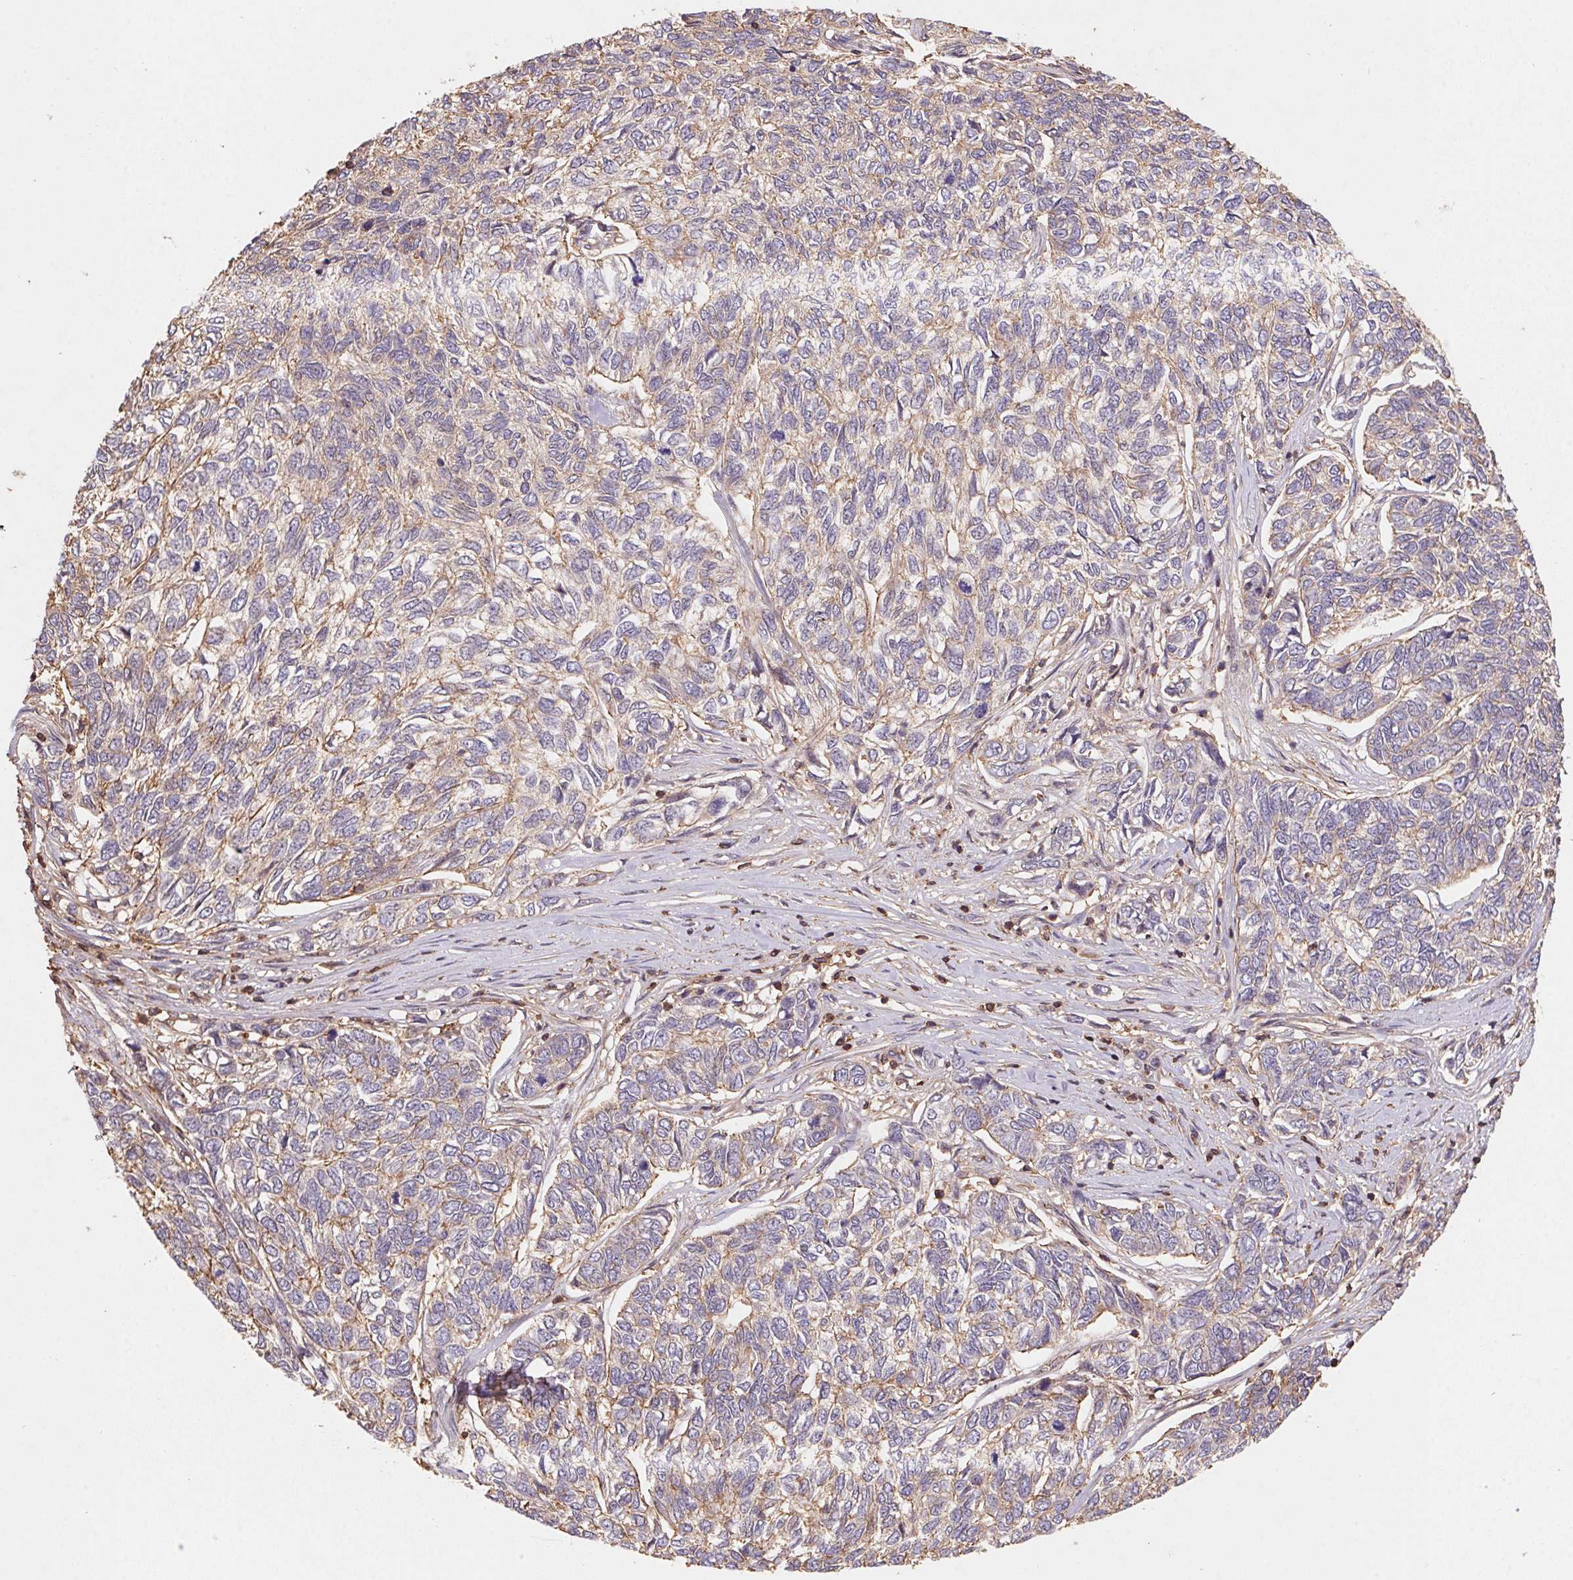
{"staining": {"intensity": "weak", "quantity": "25%-75%", "location": "cytoplasmic/membranous"}, "tissue": "skin cancer", "cell_type": "Tumor cells", "image_type": "cancer", "snomed": [{"axis": "morphology", "description": "Basal cell carcinoma"}, {"axis": "topography", "description": "Skin"}], "caption": "Protein expression by IHC displays weak cytoplasmic/membranous positivity in about 25%-75% of tumor cells in basal cell carcinoma (skin).", "gene": "ATG10", "patient": {"sex": "female", "age": 65}}